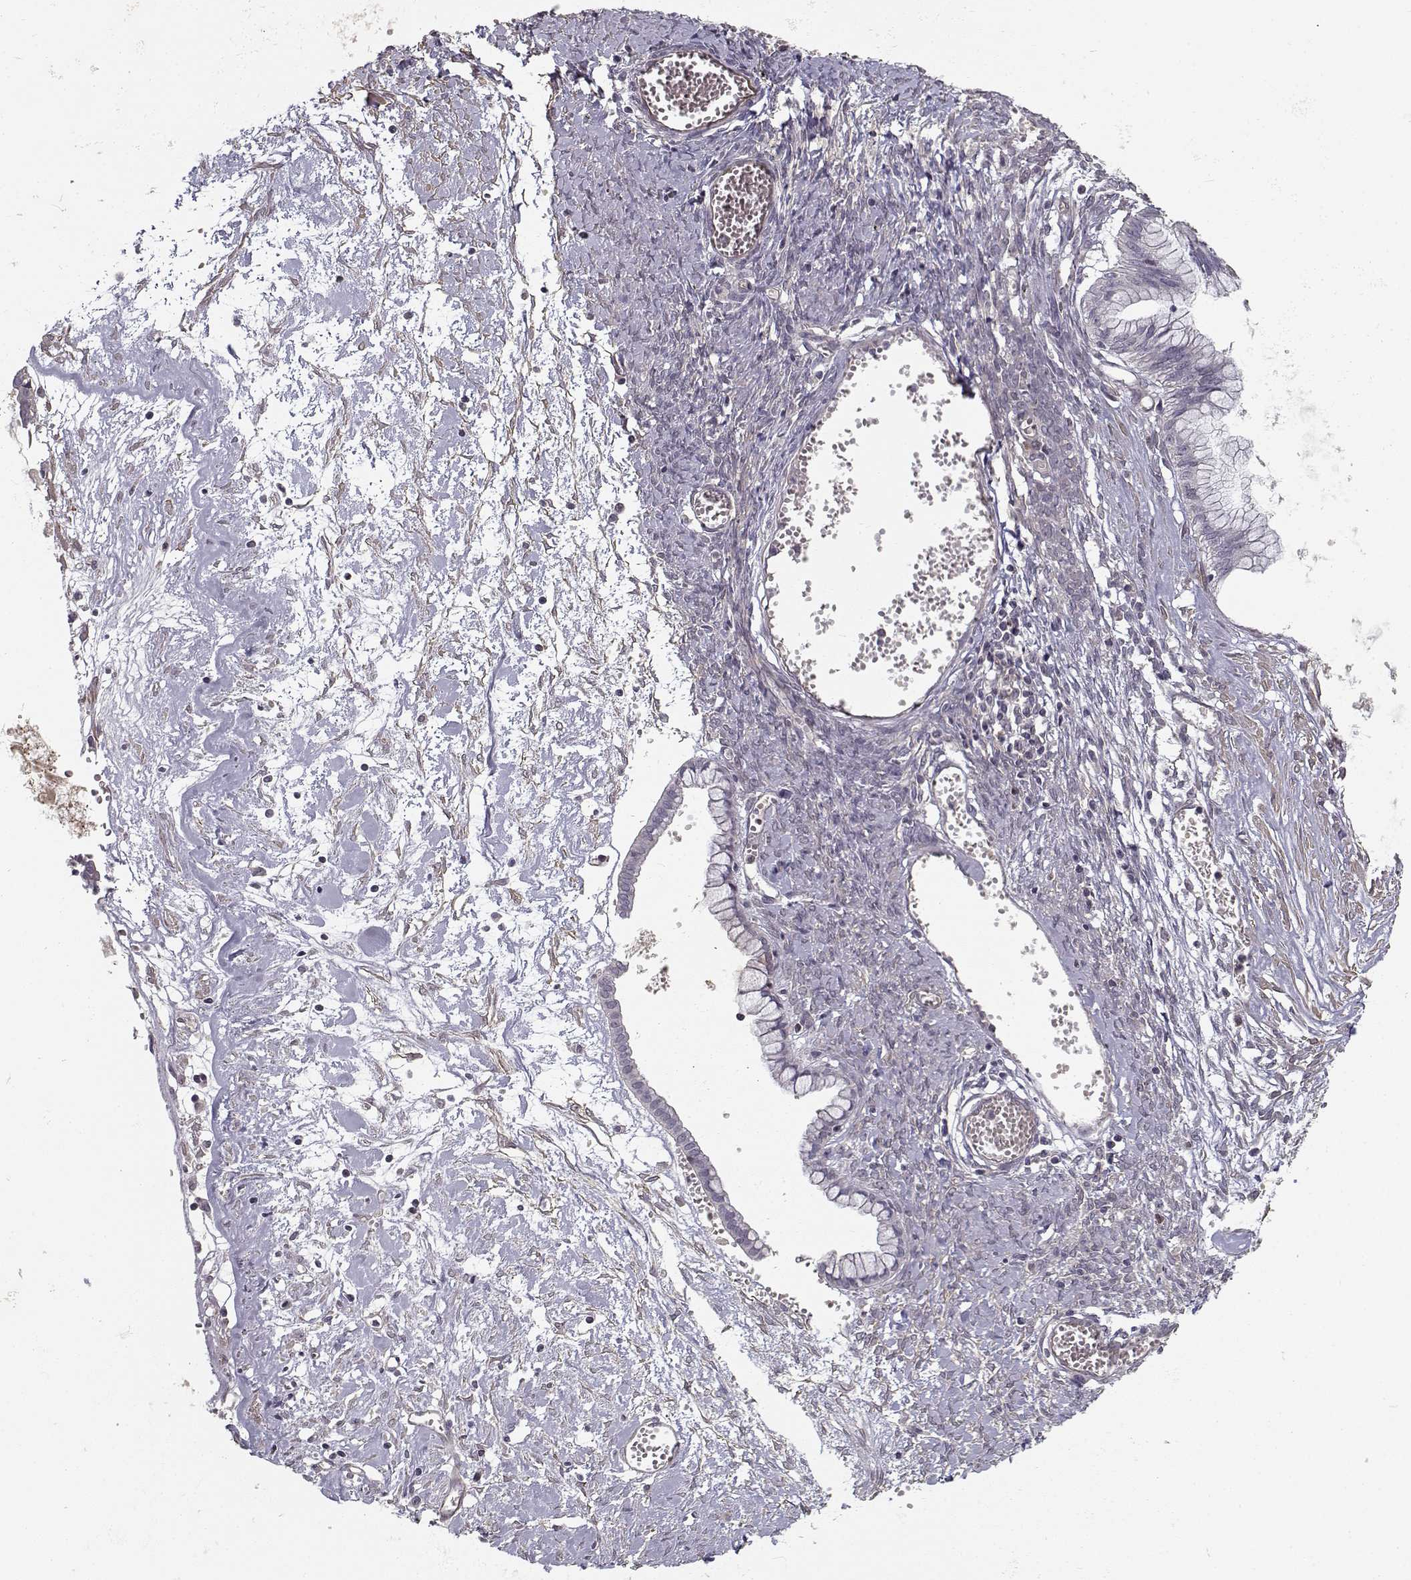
{"staining": {"intensity": "negative", "quantity": "none", "location": "none"}, "tissue": "ovarian cancer", "cell_type": "Tumor cells", "image_type": "cancer", "snomed": [{"axis": "morphology", "description": "Cystadenocarcinoma, mucinous, NOS"}, {"axis": "topography", "description": "Ovary"}], "caption": "An immunohistochemistry micrograph of ovarian cancer (mucinous cystadenocarcinoma) is shown. There is no staining in tumor cells of ovarian cancer (mucinous cystadenocarcinoma).", "gene": "RGS9BP", "patient": {"sex": "female", "age": 67}}